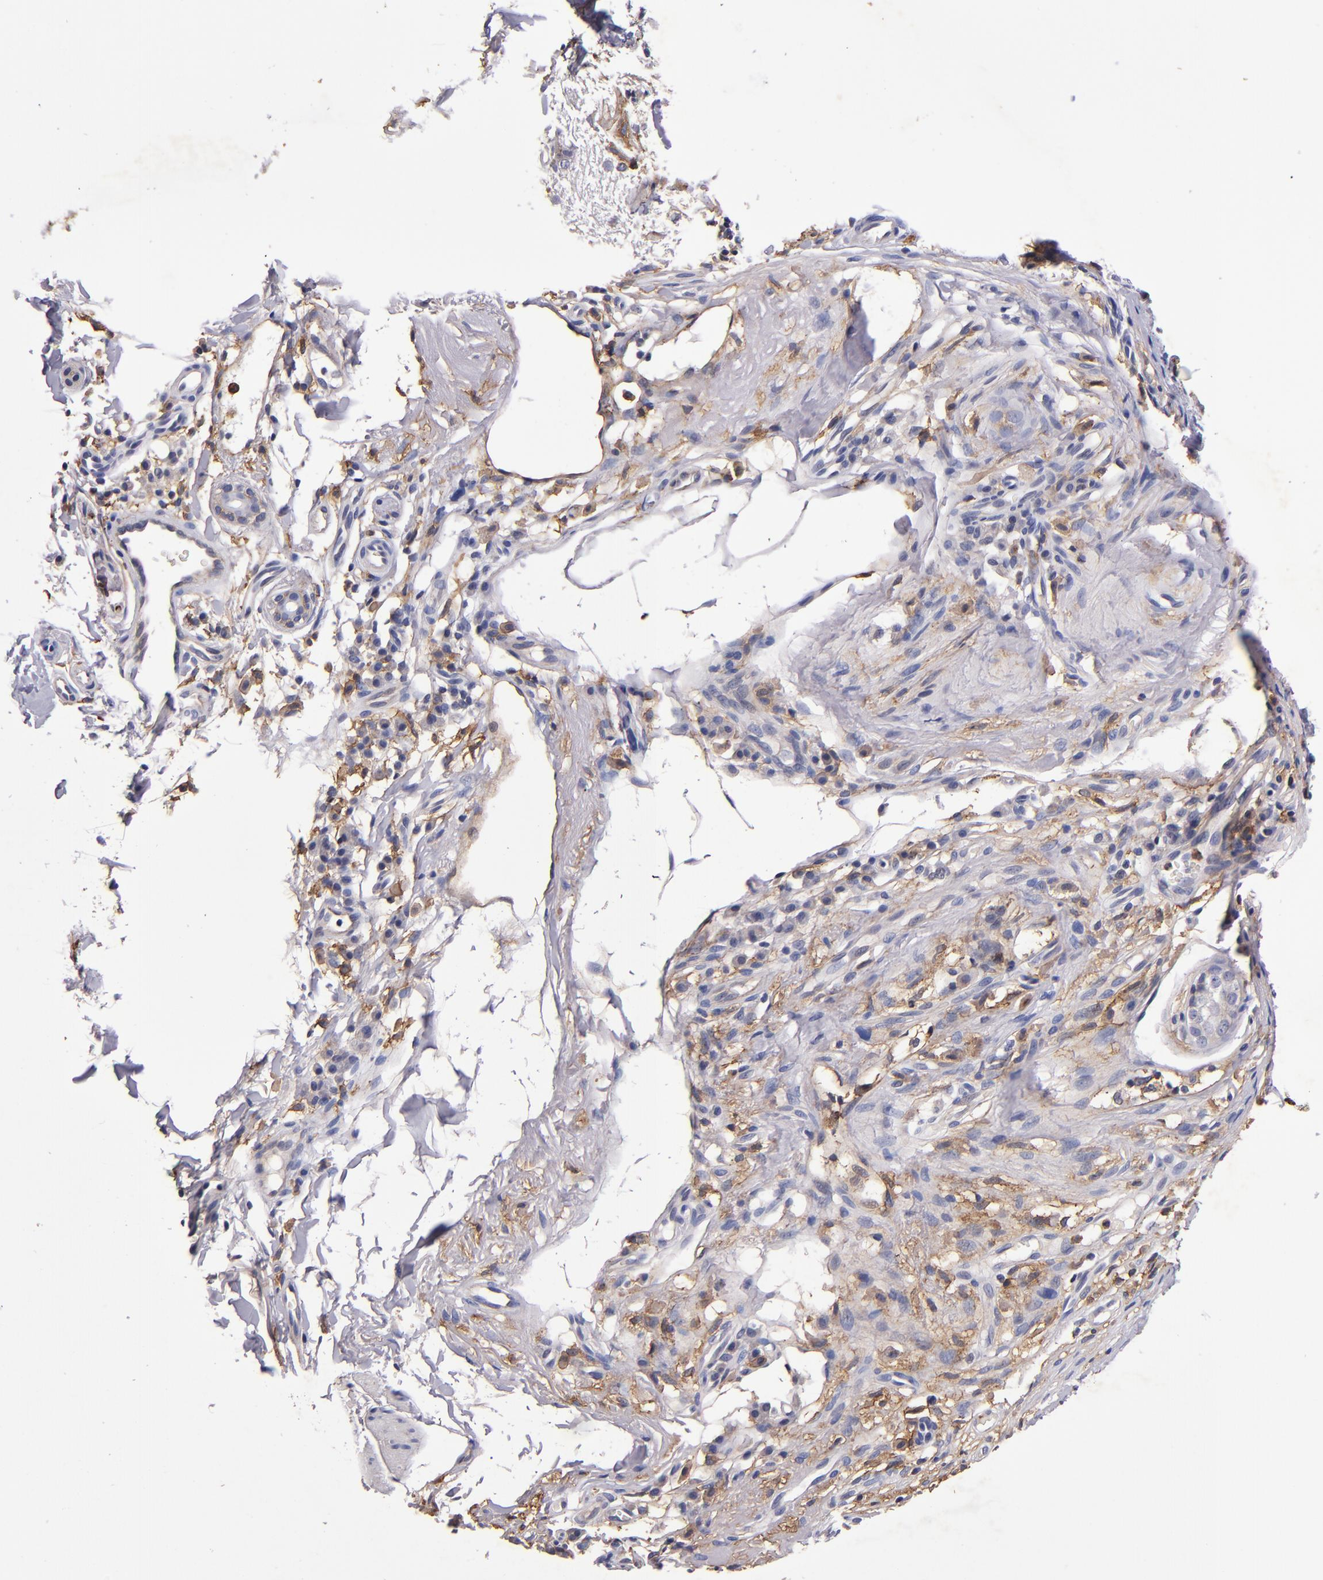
{"staining": {"intensity": "moderate", "quantity": "<25%", "location": "cytoplasmic/membranous"}, "tissue": "skin cancer", "cell_type": "Tumor cells", "image_type": "cancer", "snomed": [{"axis": "morphology", "description": "Basal cell carcinoma"}, {"axis": "topography", "description": "Skin"}], "caption": "Protein analysis of skin cancer tissue displays moderate cytoplasmic/membranous staining in approximately <25% of tumor cells.", "gene": "SIRPA", "patient": {"sex": "male", "age": 74}}